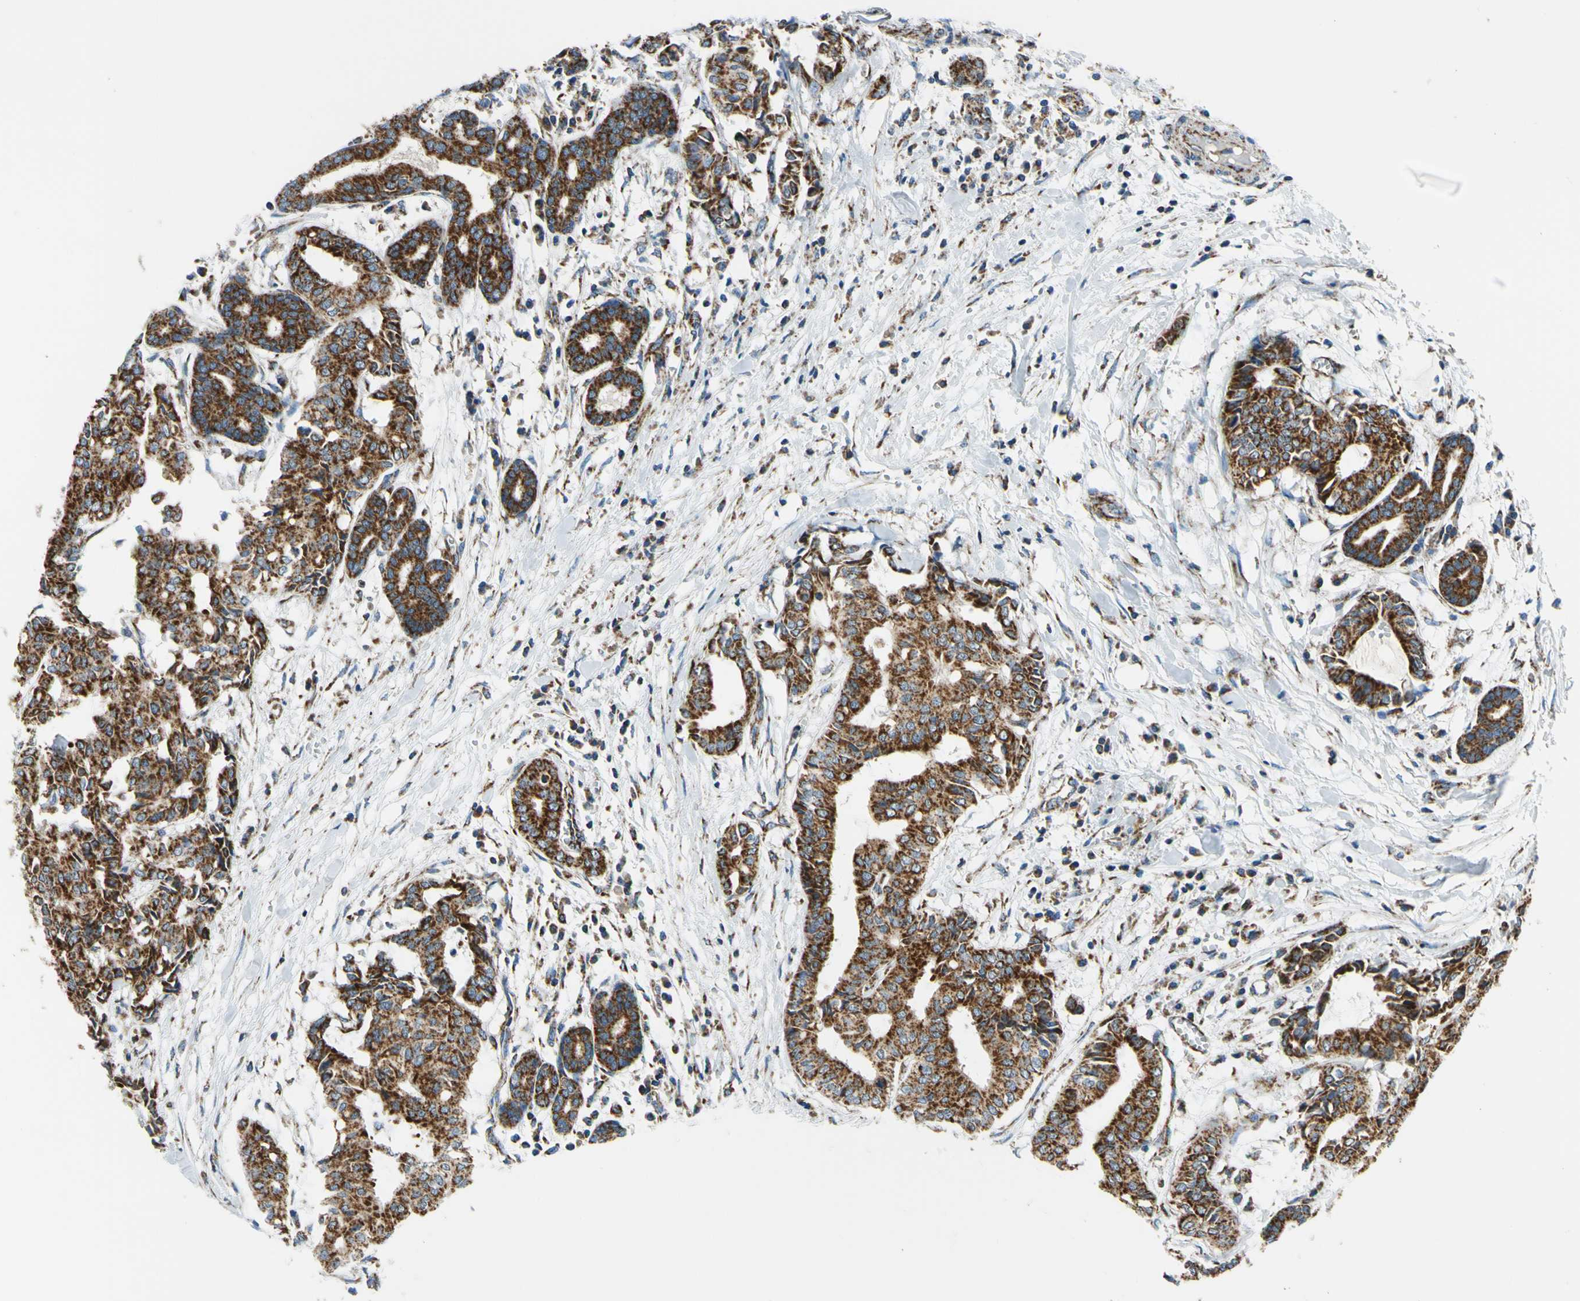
{"staining": {"intensity": "strong", "quantity": ">75%", "location": "cytoplasmic/membranous"}, "tissue": "head and neck cancer", "cell_type": "Tumor cells", "image_type": "cancer", "snomed": [{"axis": "morphology", "description": "Adenocarcinoma, NOS"}, {"axis": "topography", "description": "Salivary gland"}, {"axis": "topography", "description": "Head-Neck"}], "caption": "Immunohistochemistry (IHC) micrograph of neoplastic tissue: human head and neck cancer (adenocarcinoma) stained using immunohistochemistry (IHC) displays high levels of strong protein expression localized specifically in the cytoplasmic/membranous of tumor cells, appearing as a cytoplasmic/membranous brown color.", "gene": "MAVS", "patient": {"sex": "female", "age": 59}}